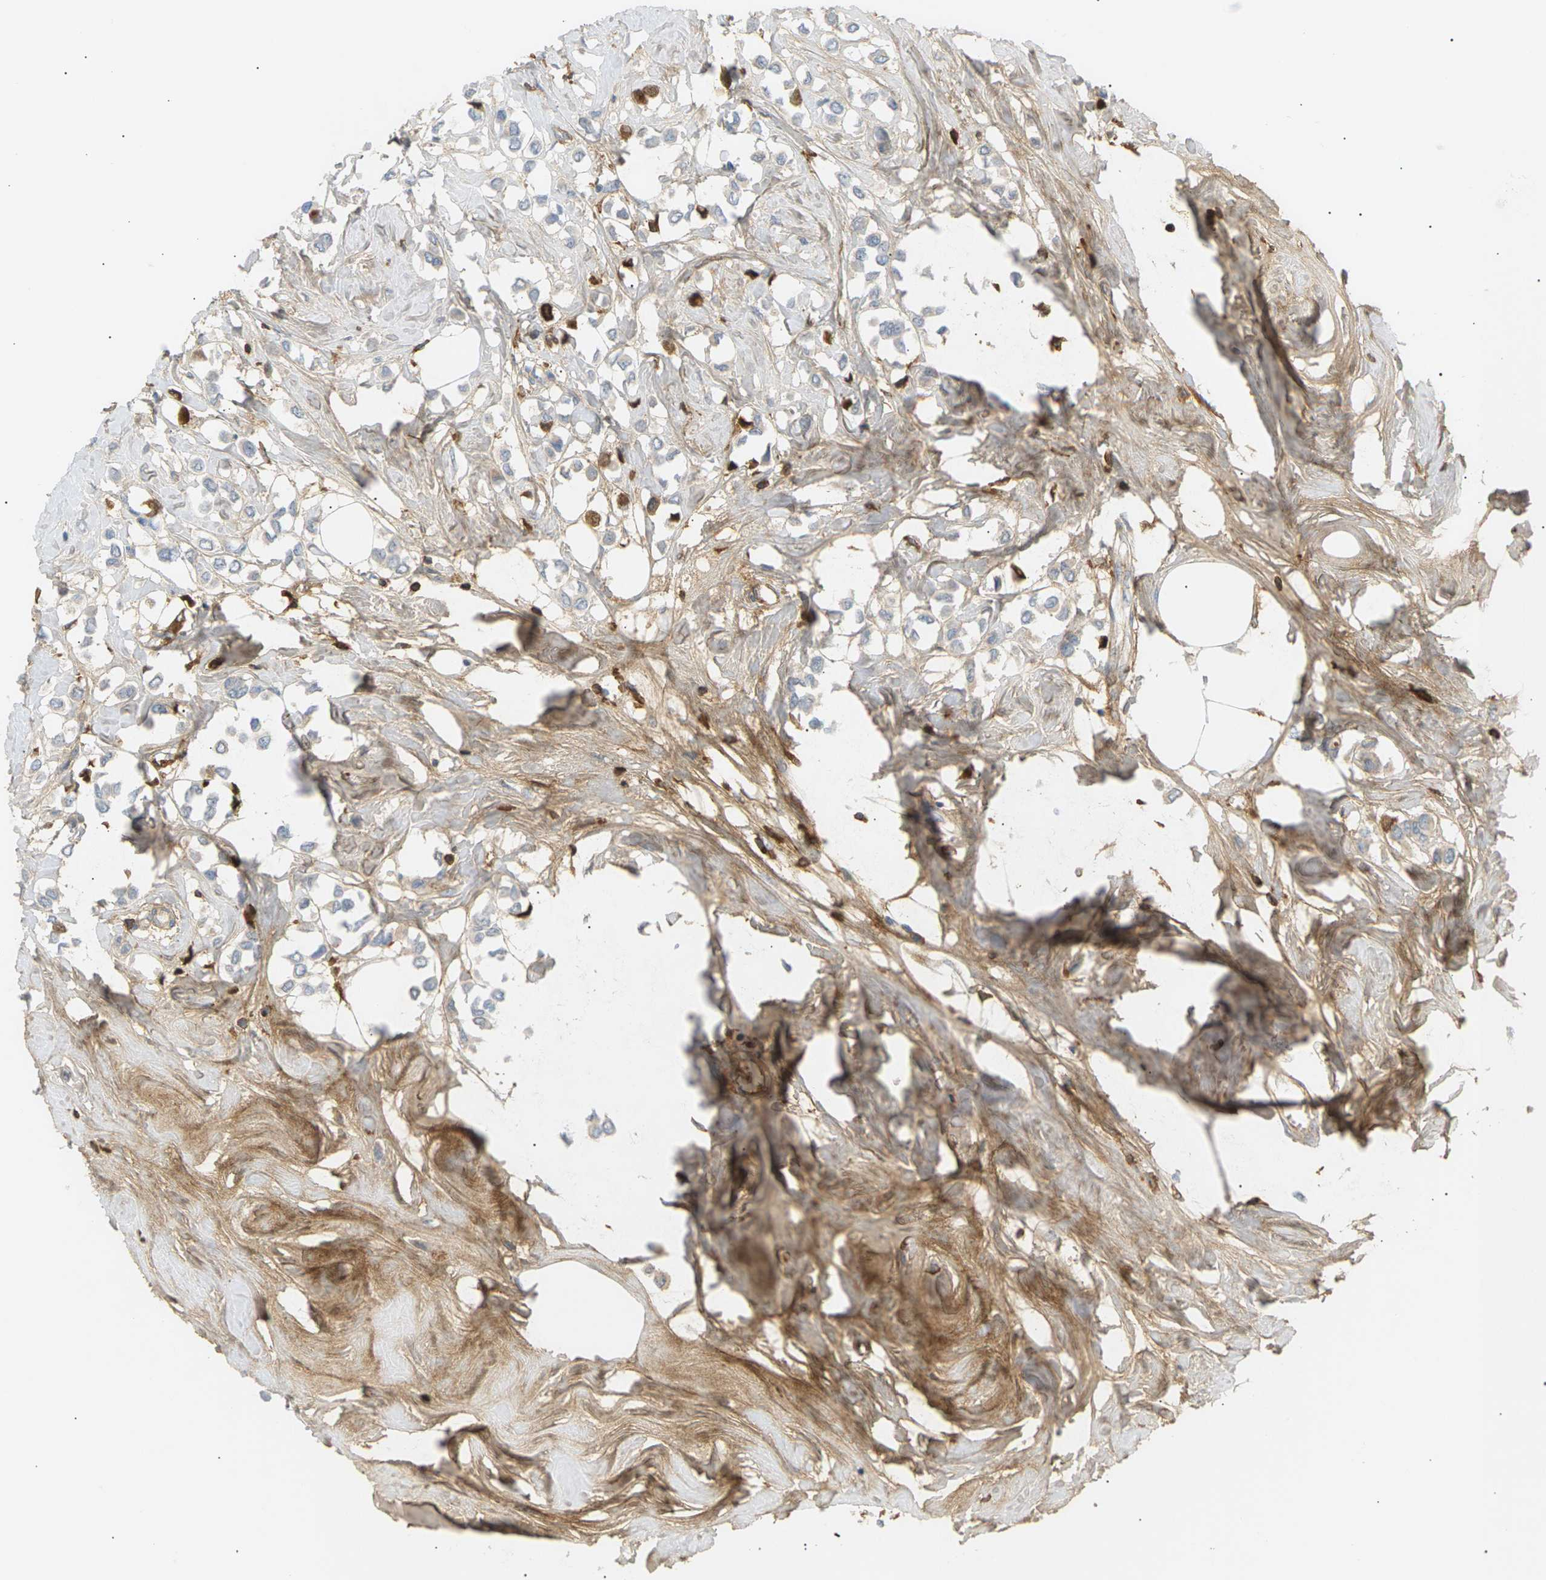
{"staining": {"intensity": "negative", "quantity": "none", "location": "none"}, "tissue": "breast cancer", "cell_type": "Tumor cells", "image_type": "cancer", "snomed": [{"axis": "morphology", "description": "Lobular carcinoma"}, {"axis": "topography", "description": "Breast"}], "caption": "Photomicrograph shows no significant protein positivity in tumor cells of breast lobular carcinoma.", "gene": "IGLC3", "patient": {"sex": "female", "age": 51}}